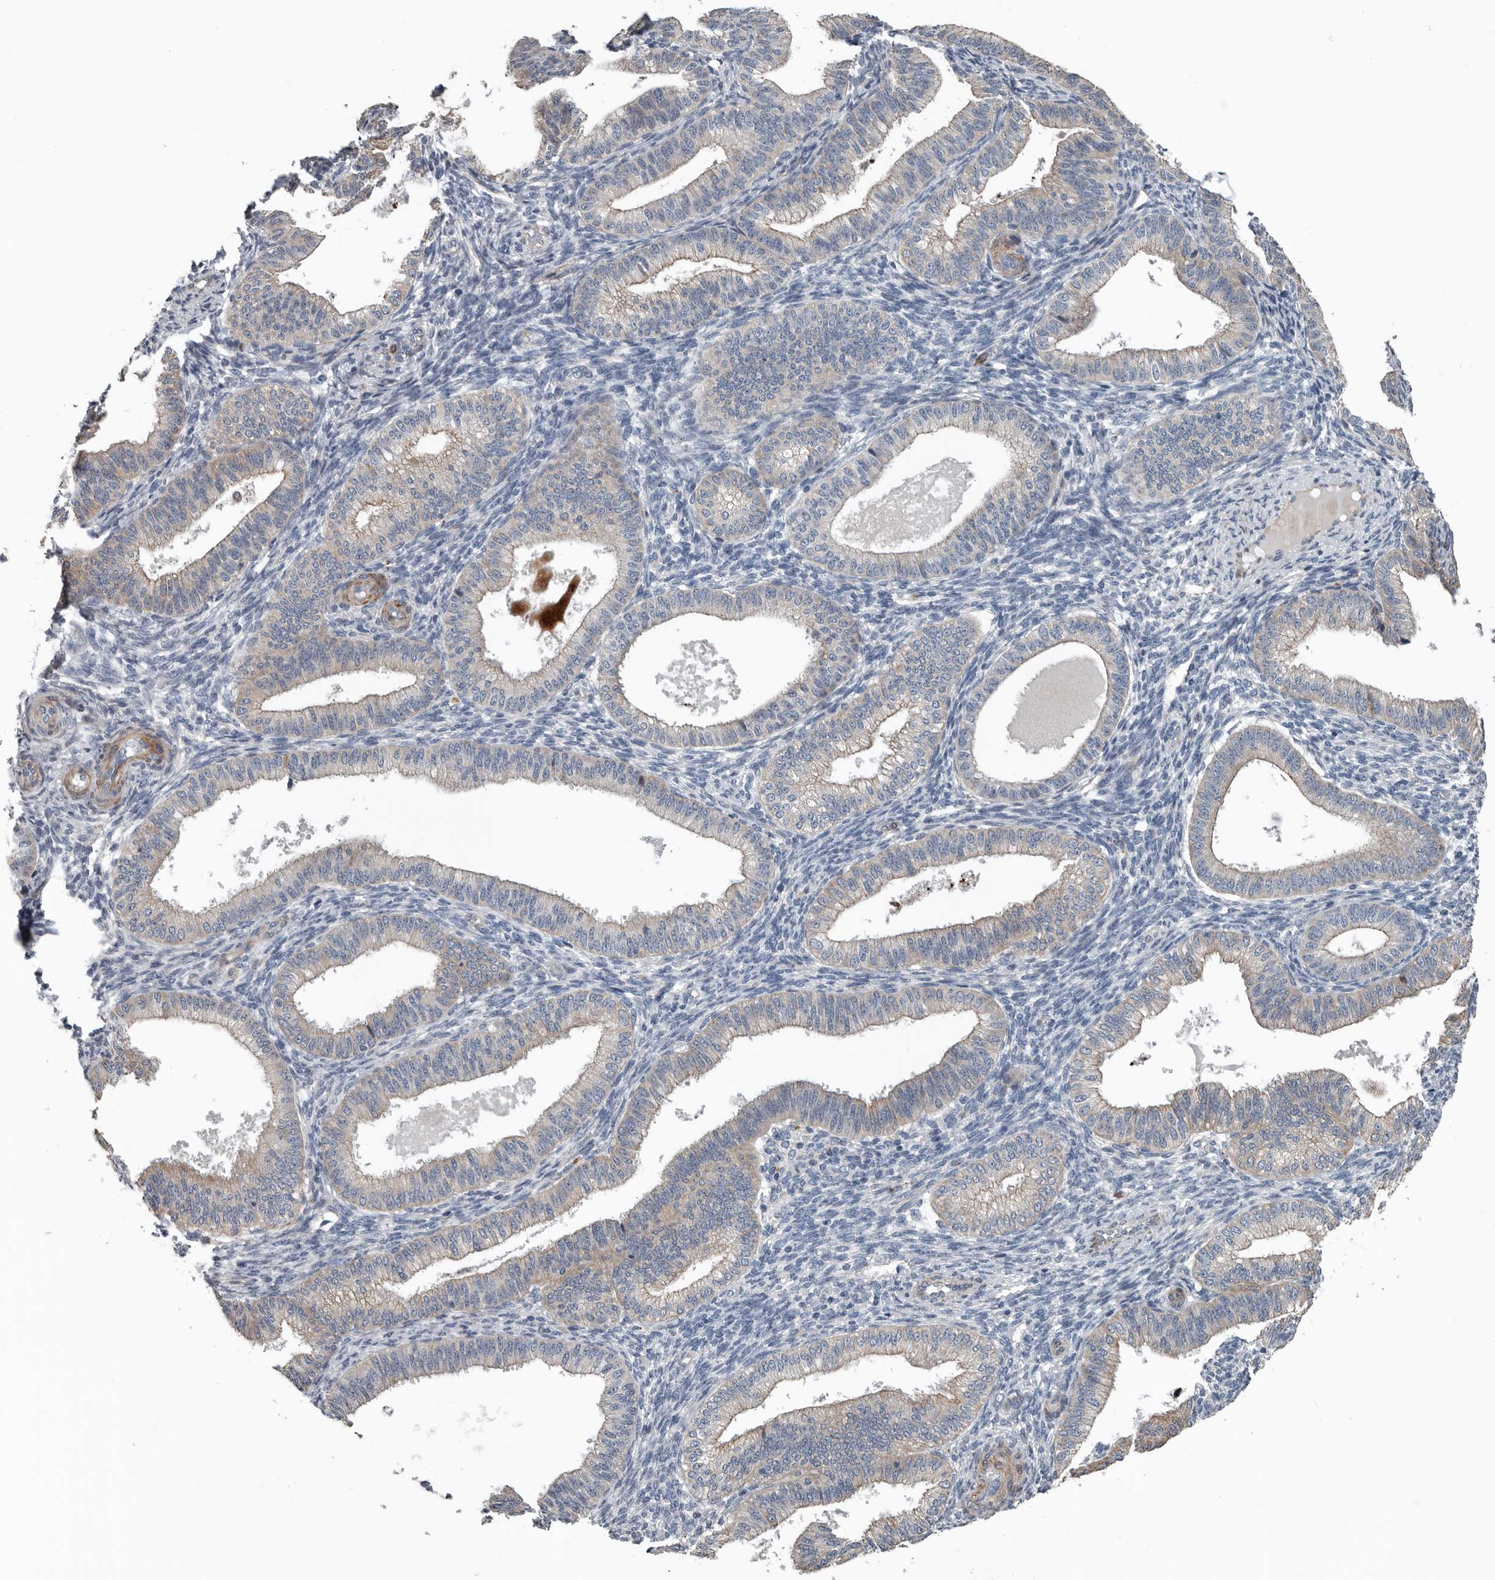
{"staining": {"intensity": "negative", "quantity": "none", "location": "none"}, "tissue": "endometrium", "cell_type": "Cells in endometrial stroma", "image_type": "normal", "snomed": [{"axis": "morphology", "description": "Normal tissue, NOS"}, {"axis": "topography", "description": "Endometrium"}], "caption": "Unremarkable endometrium was stained to show a protein in brown. There is no significant staining in cells in endometrial stroma. (Immunohistochemistry, brightfield microscopy, high magnification).", "gene": "DPY19L4", "patient": {"sex": "female", "age": 39}}